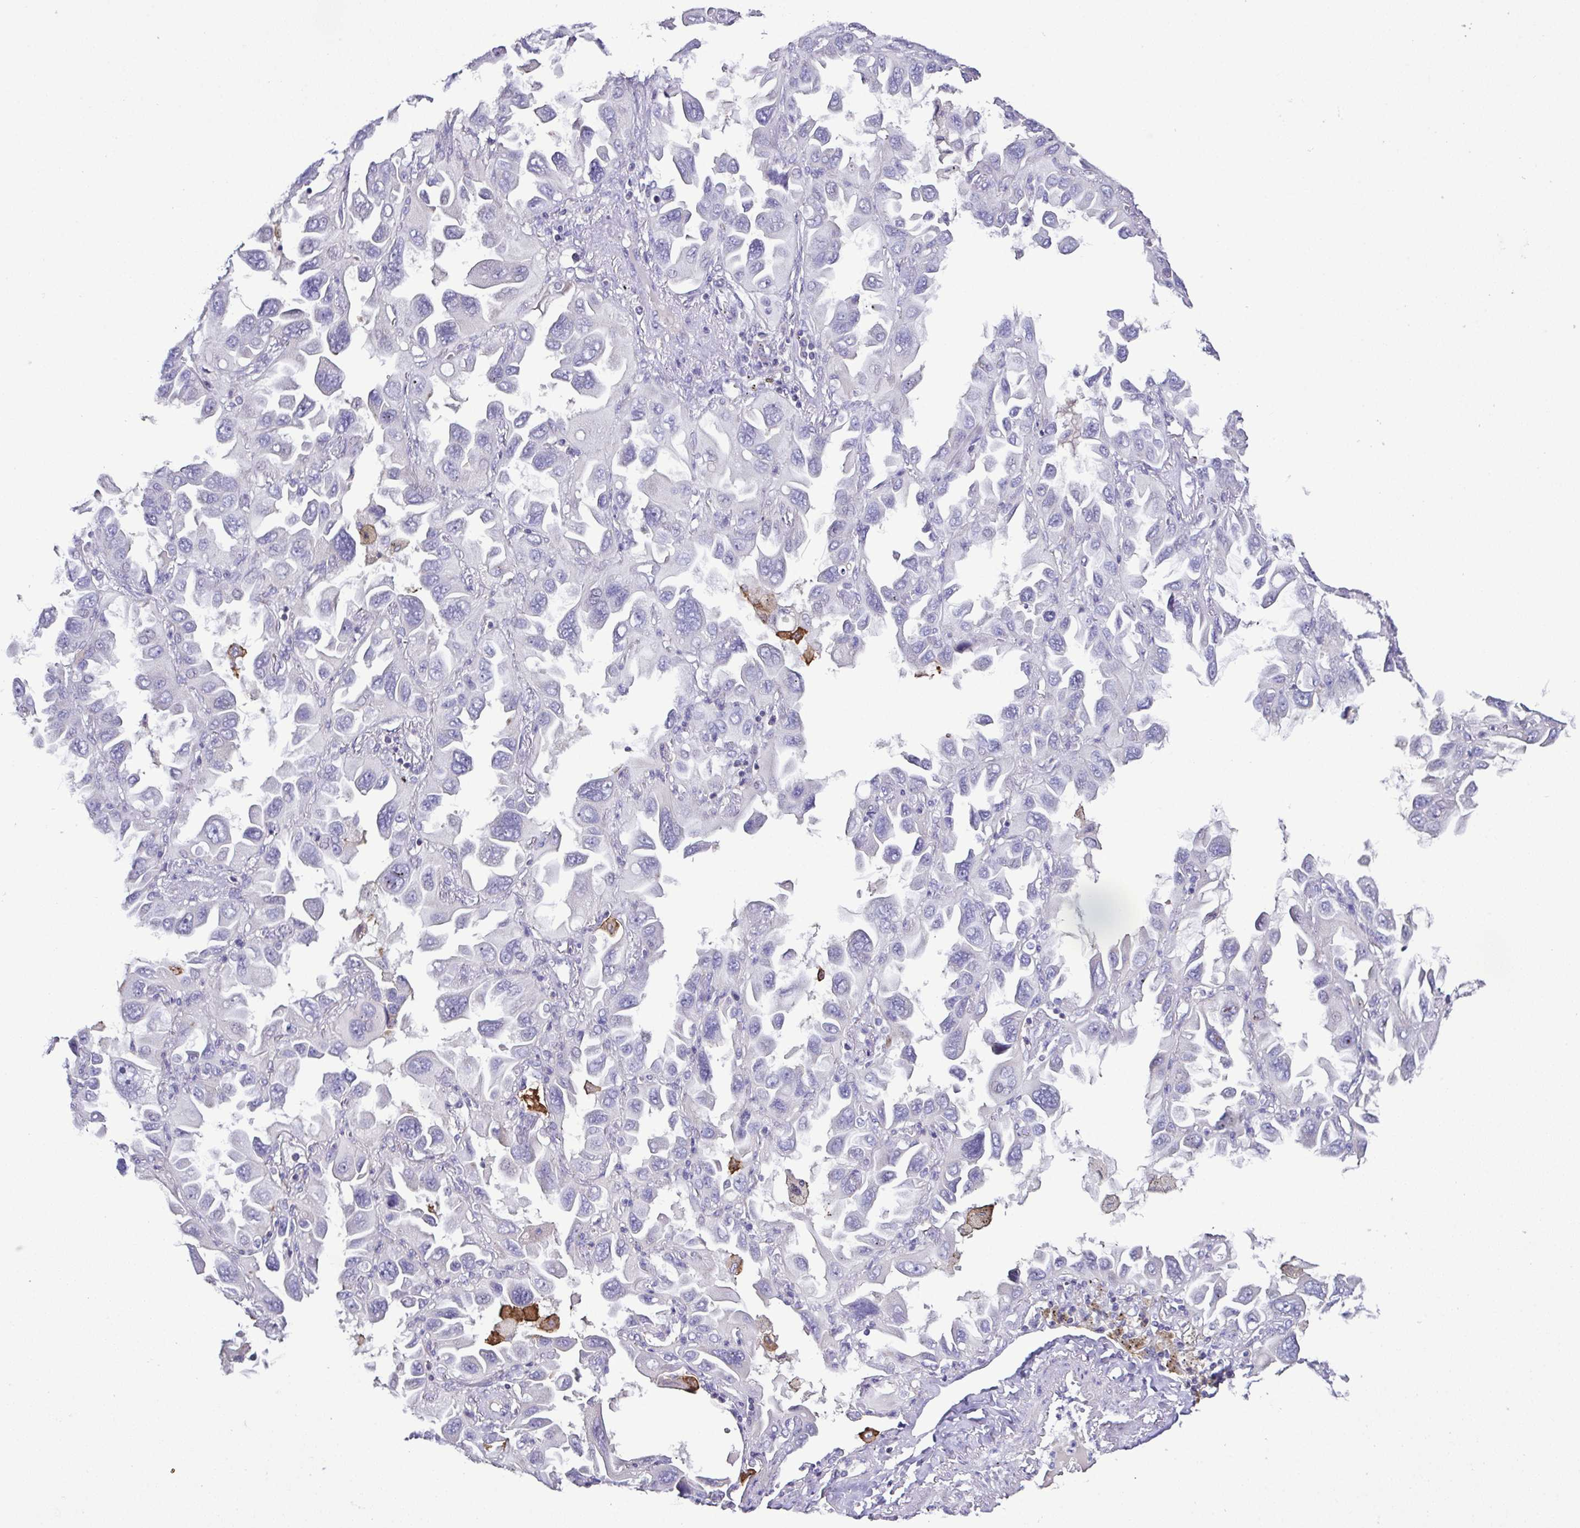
{"staining": {"intensity": "negative", "quantity": "none", "location": "none"}, "tissue": "lung cancer", "cell_type": "Tumor cells", "image_type": "cancer", "snomed": [{"axis": "morphology", "description": "Adenocarcinoma, NOS"}, {"axis": "topography", "description": "Lung"}], "caption": "Tumor cells are negative for protein expression in human lung cancer (adenocarcinoma).", "gene": "MARCO", "patient": {"sex": "male", "age": 64}}